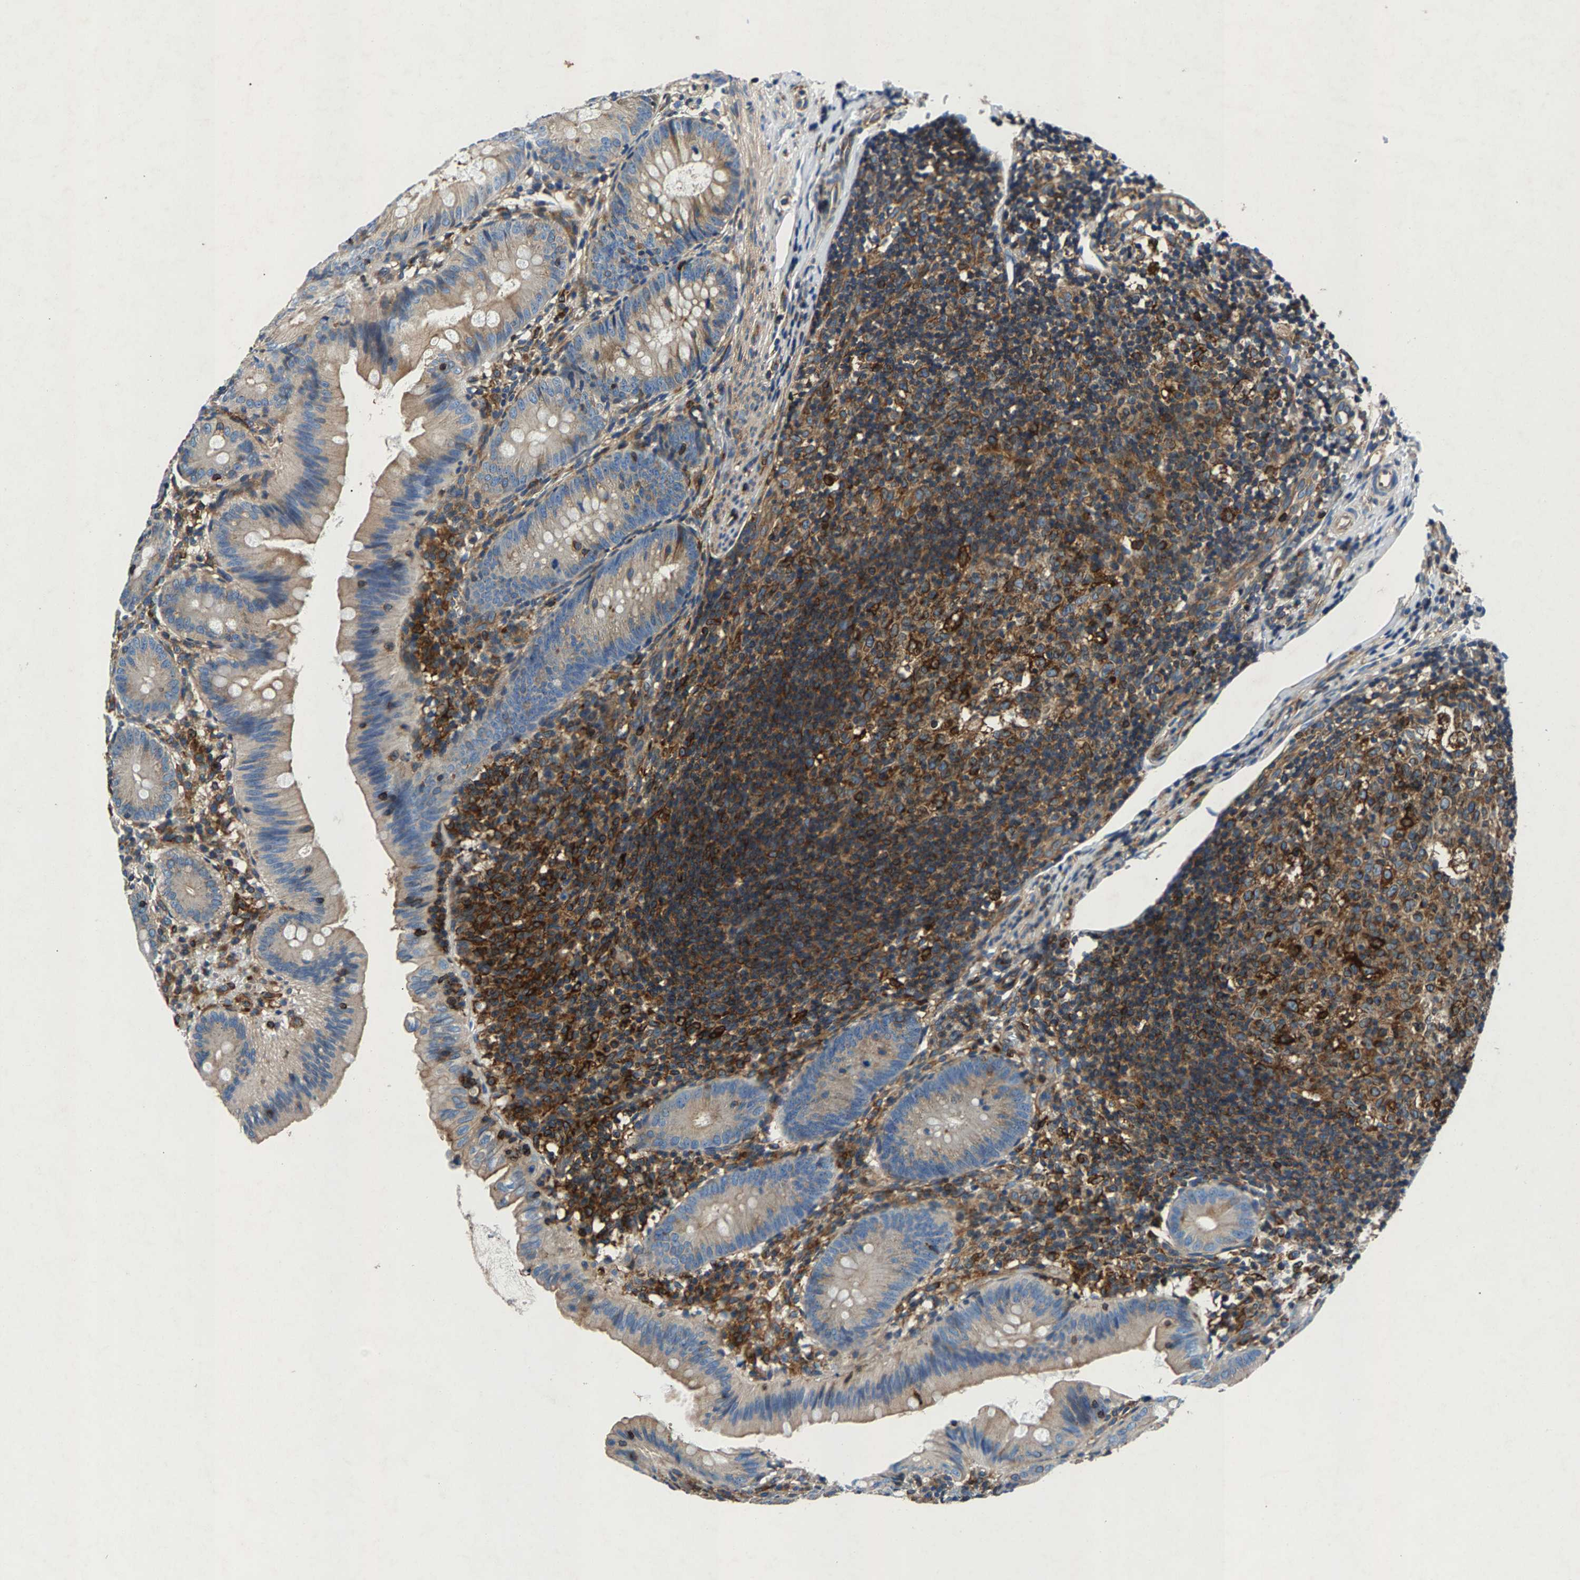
{"staining": {"intensity": "weak", "quantity": "<25%", "location": "cytoplasmic/membranous"}, "tissue": "appendix", "cell_type": "Glandular cells", "image_type": "normal", "snomed": [{"axis": "morphology", "description": "Normal tissue, NOS"}, {"axis": "topography", "description": "Appendix"}], "caption": "IHC histopathology image of normal appendix: appendix stained with DAB reveals no significant protein staining in glandular cells.", "gene": "LPCAT1", "patient": {"sex": "male", "age": 1}}